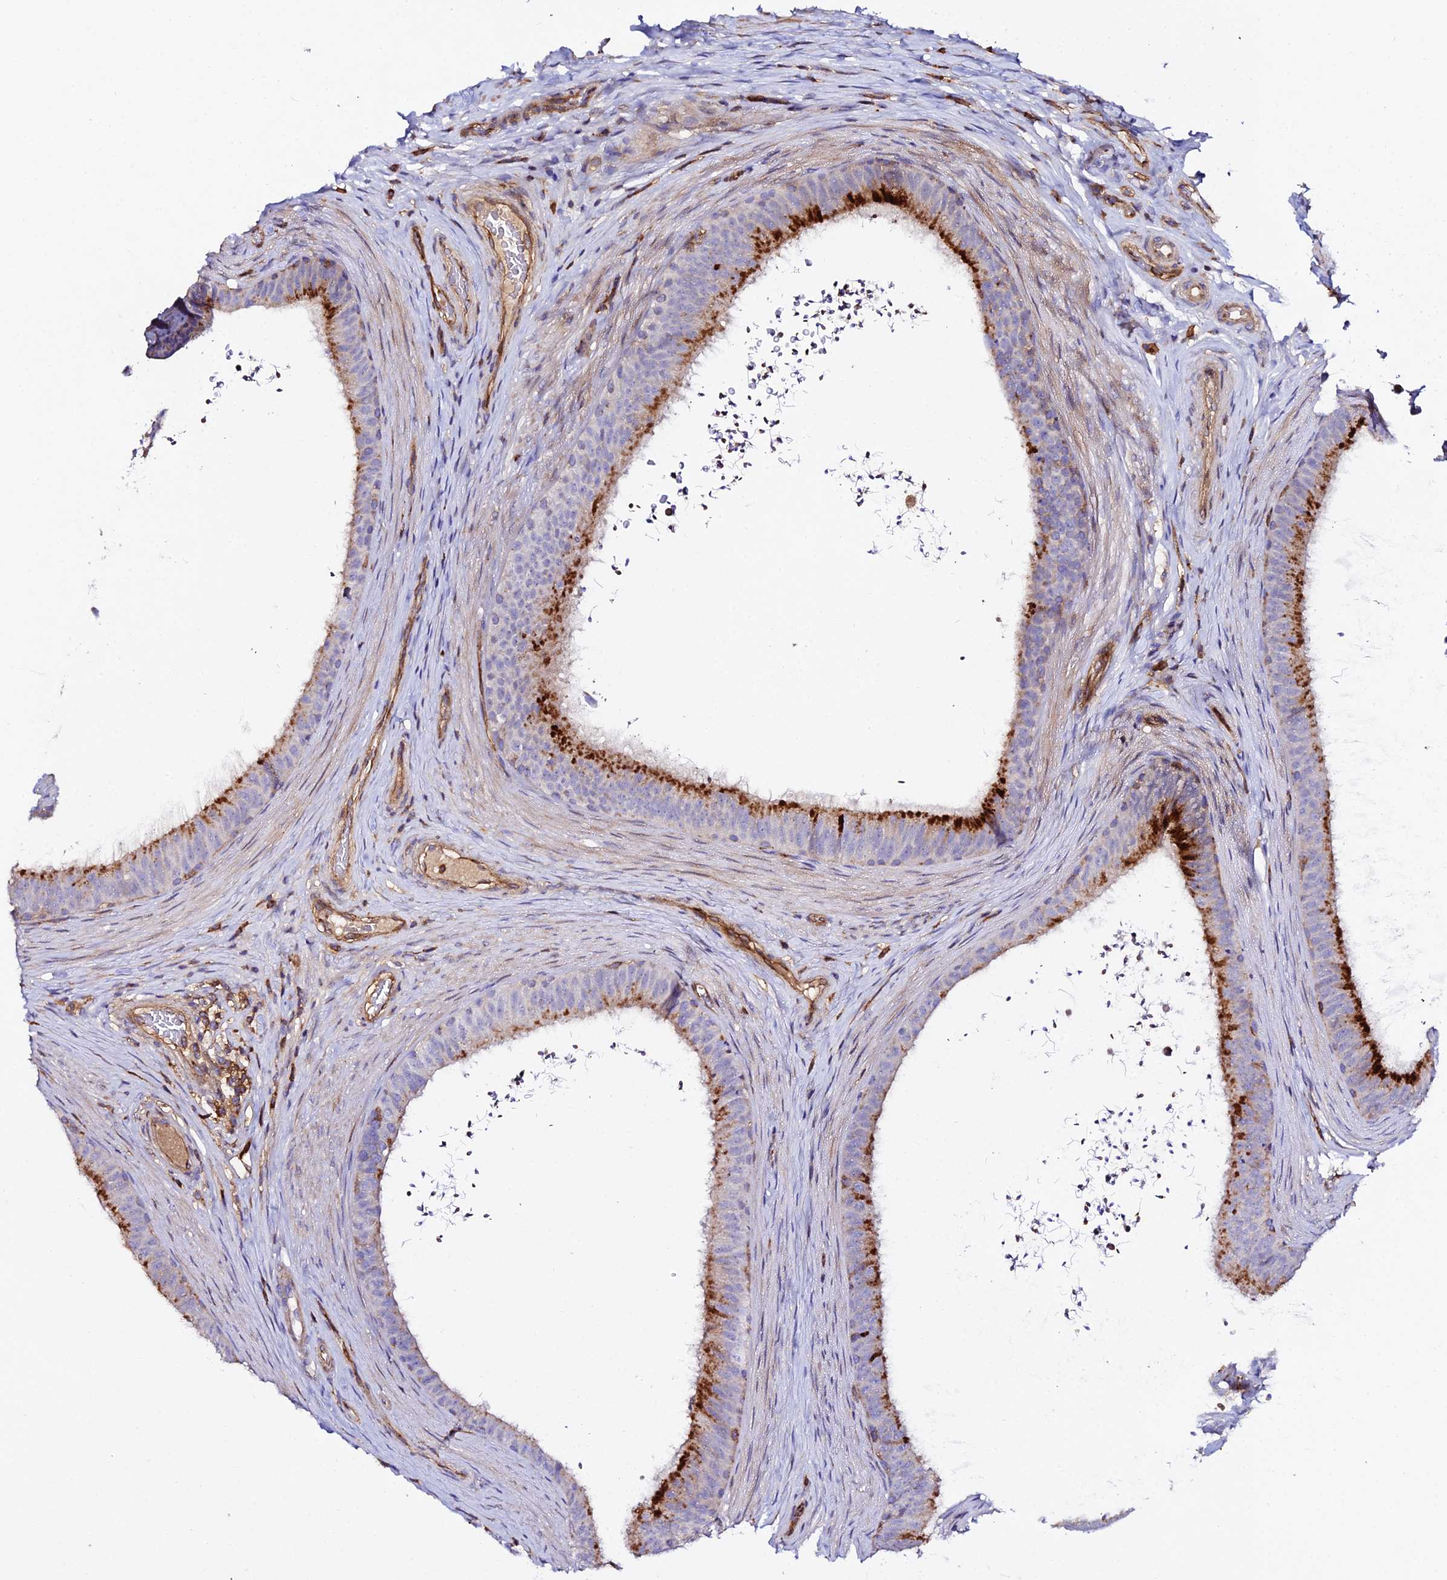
{"staining": {"intensity": "strong", "quantity": "25%-75%", "location": "cytoplasmic/membranous"}, "tissue": "epididymis", "cell_type": "Glandular cells", "image_type": "normal", "snomed": [{"axis": "morphology", "description": "Normal tissue, NOS"}, {"axis": "topography", "description": "Testis"}, {"axis": "topography", "description": "Epididymis"}], "caption": "Brown immunohistochemical staining in unremarkable epididymis reveals strong cytoplasmic/membranous staining in about 25%-75% of glandular cells.", "gene": "TRPV2", "patient": {"sex": "male", "age": 41}}